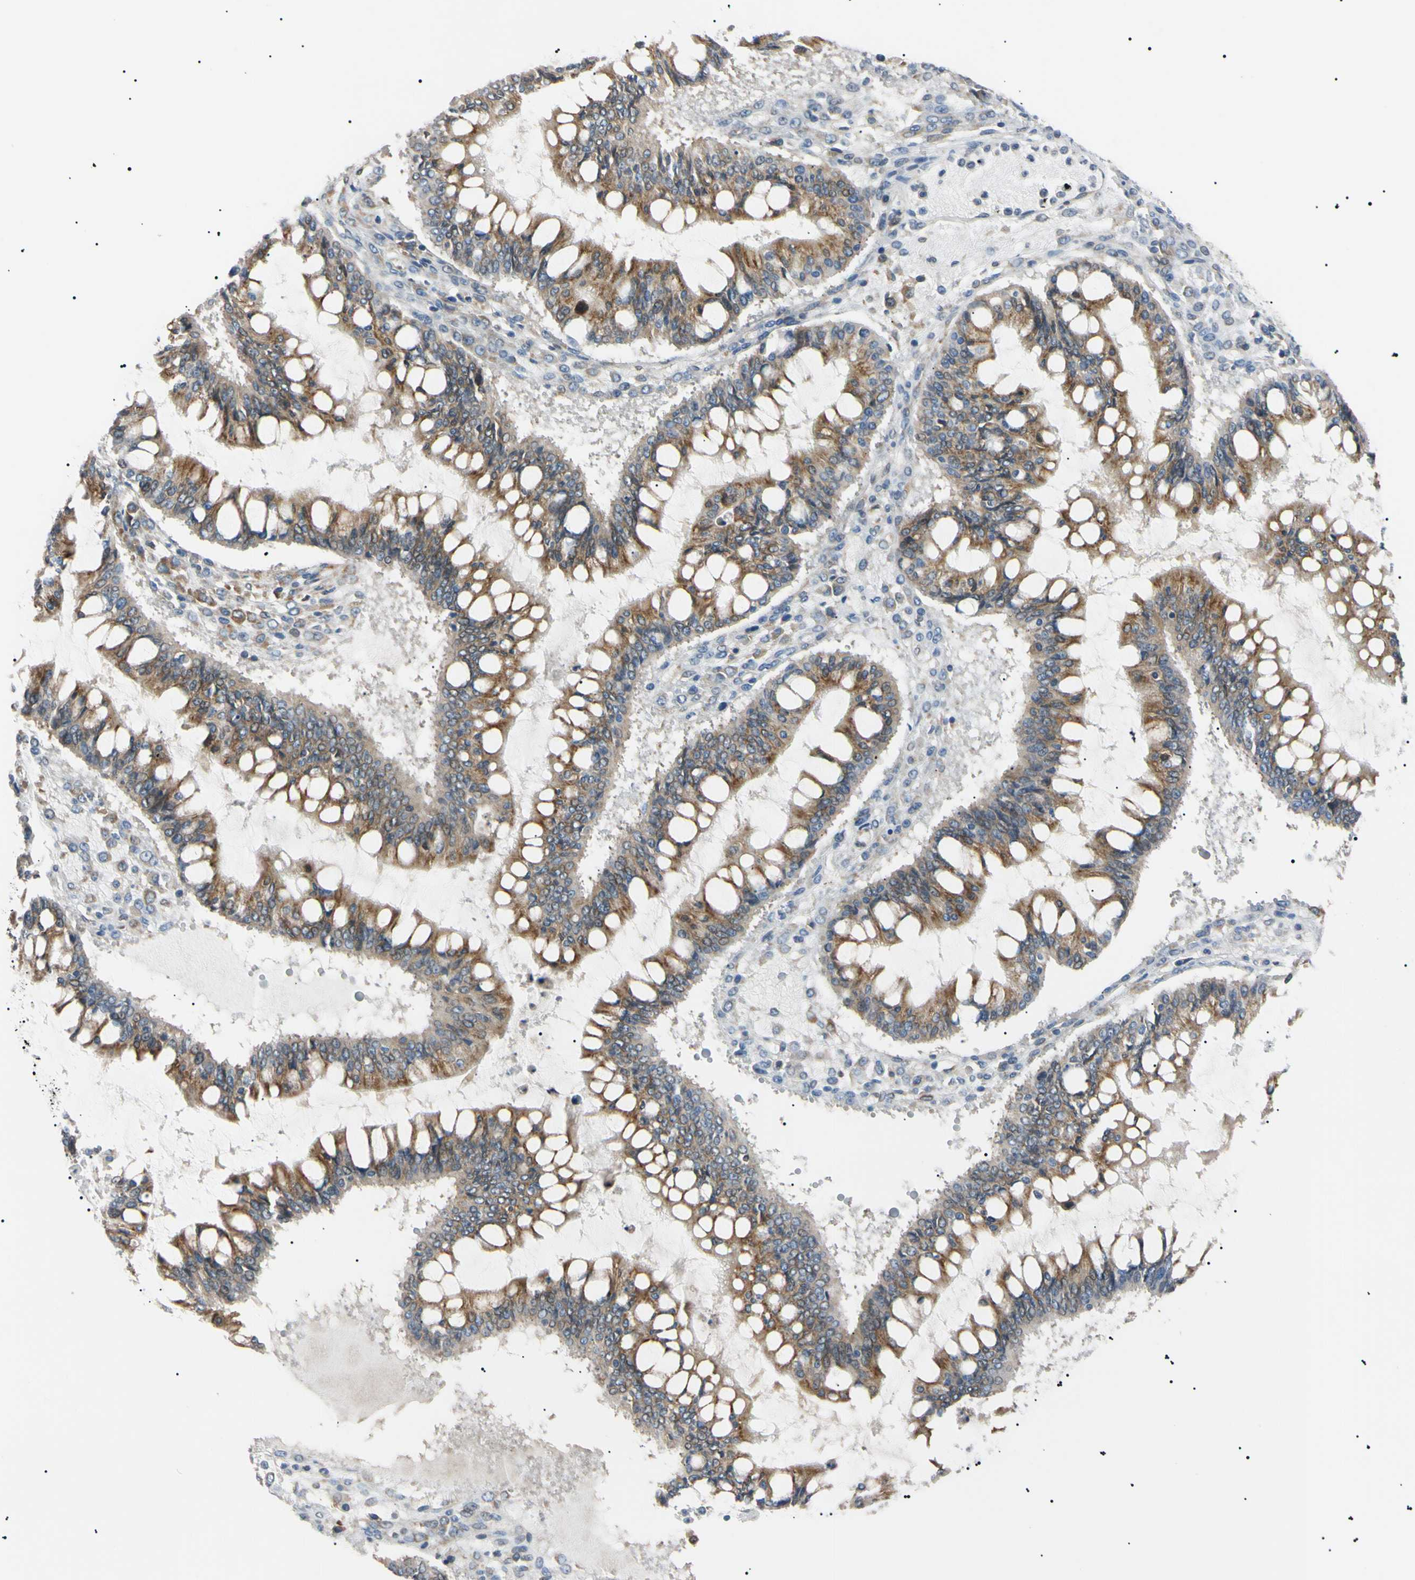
{"staining": {"intensity": "moderate", "quantity": ">75%", "location": "cytoplasmic/membranous"}, "tissue": "ovarian cancer", "cell_type": "Tumor cells", "image_type": "cancer", "snomed": [{"axis": "morphology", "description": "Cystadenocarcinoma, mucinous, NOS"}, {"axis": "topography", "description": "Ovary"}], "caption": "DAB (3,3'-diaminobenzidine) immunohistochemical staining of ovarian mucinous cystadenocarcinoma demonstrates moderate cytoplasmic/membranous protein staining in approximately >75% of tumor cells. (brown staining indicates protein expression, while blue staining denotes nuclei).", "gene": "VAPA", "patient": {"sex": "female", "age": 73}}